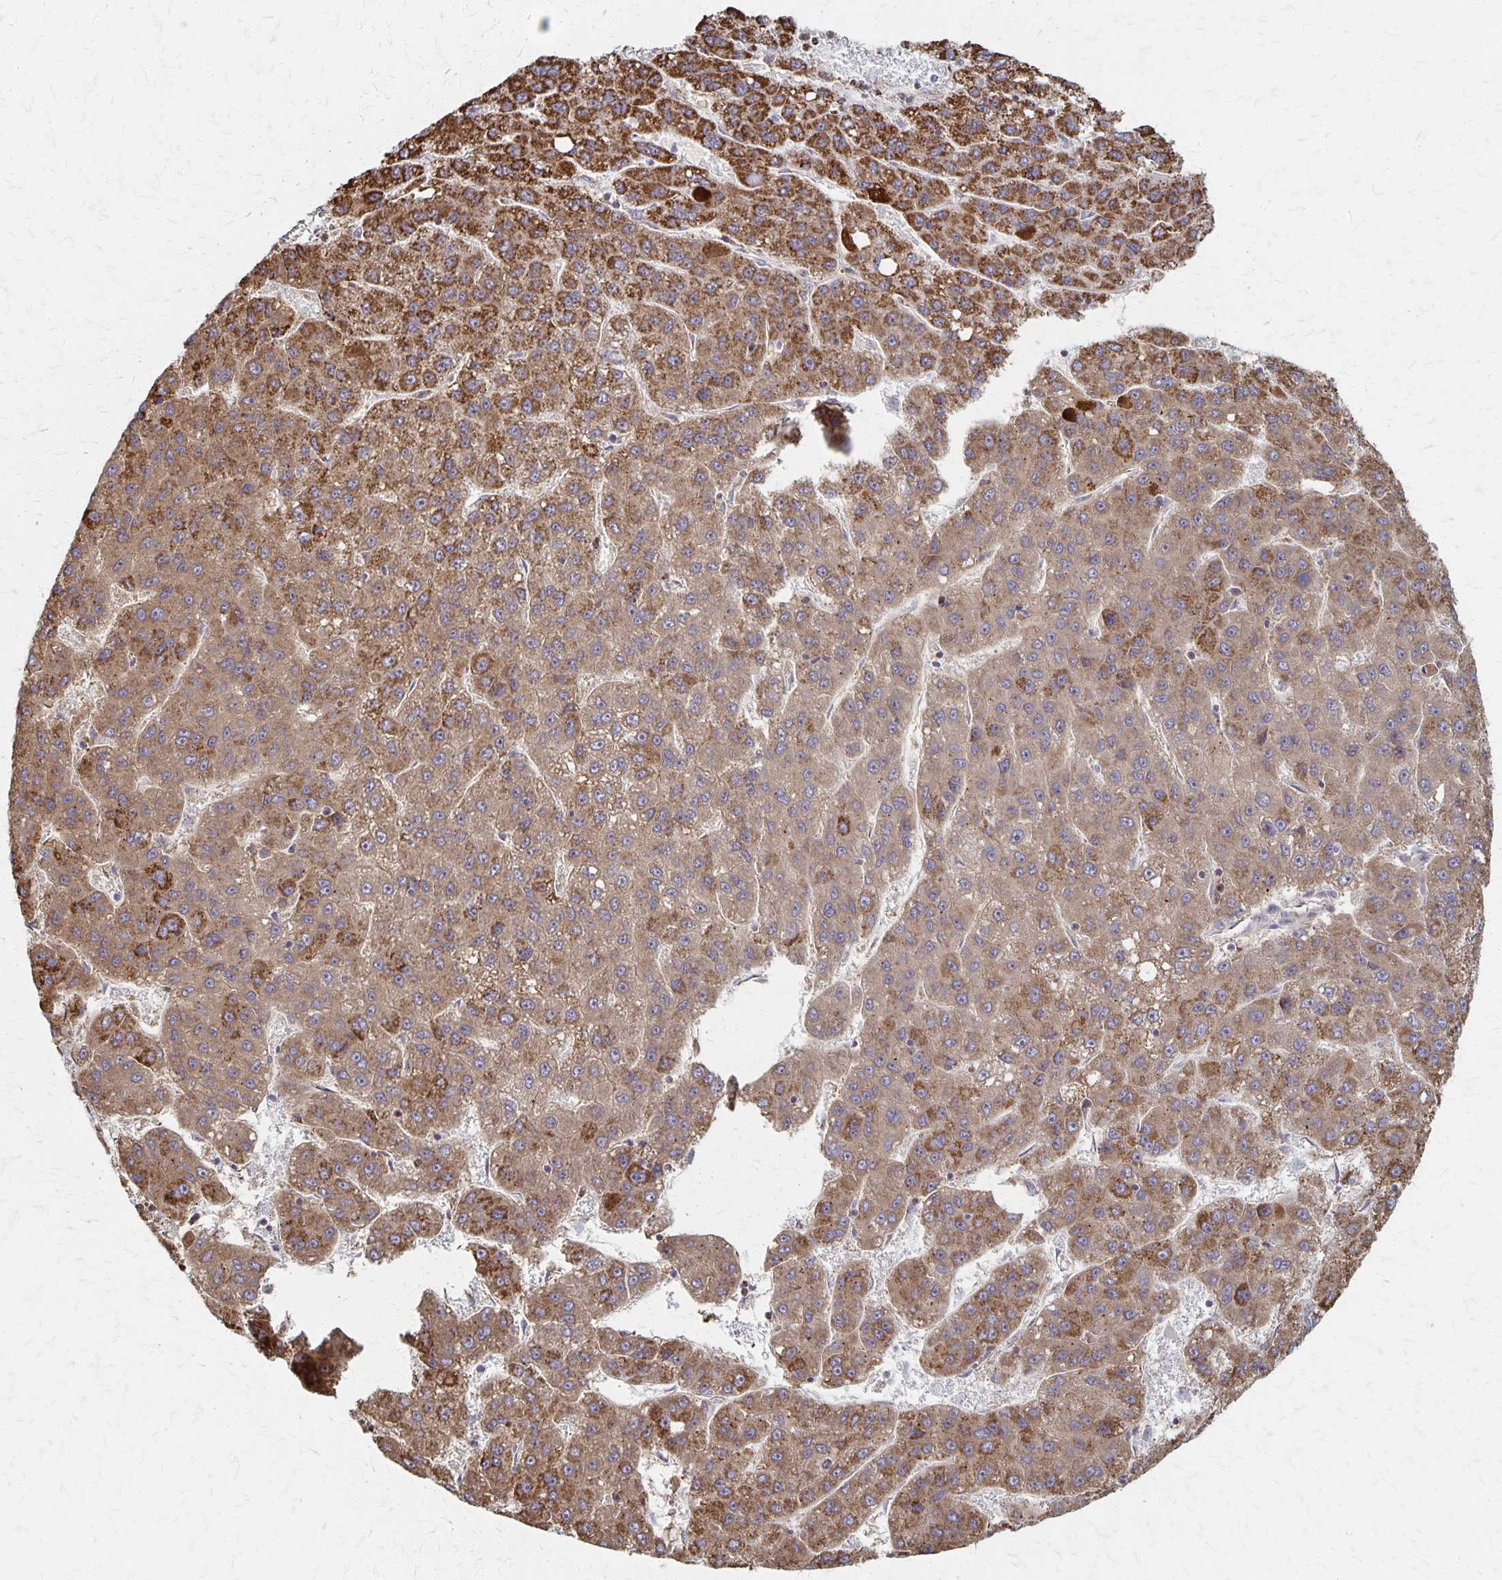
{"staining": {"intensity": "strong", "quantity": ">75%", "location": "cytoplasmic/membranous"}, "tissue": "liver cancer", "cell_type": "Tumor cells", "image_type": "cancer", "snomed": [{"axis": "morphology", "description": "Carcinoma, Hepatocellular, NOS"}, {"axis": "topography", "description": "Liver"}], "caption": "Strong cytoplasmic/membranous expression for a protein is appreciated in about >75% of tumor cells of liver cancer using IHC.", "gene": "DYRK4", "patient": {"sex": "female", "age": 82}}